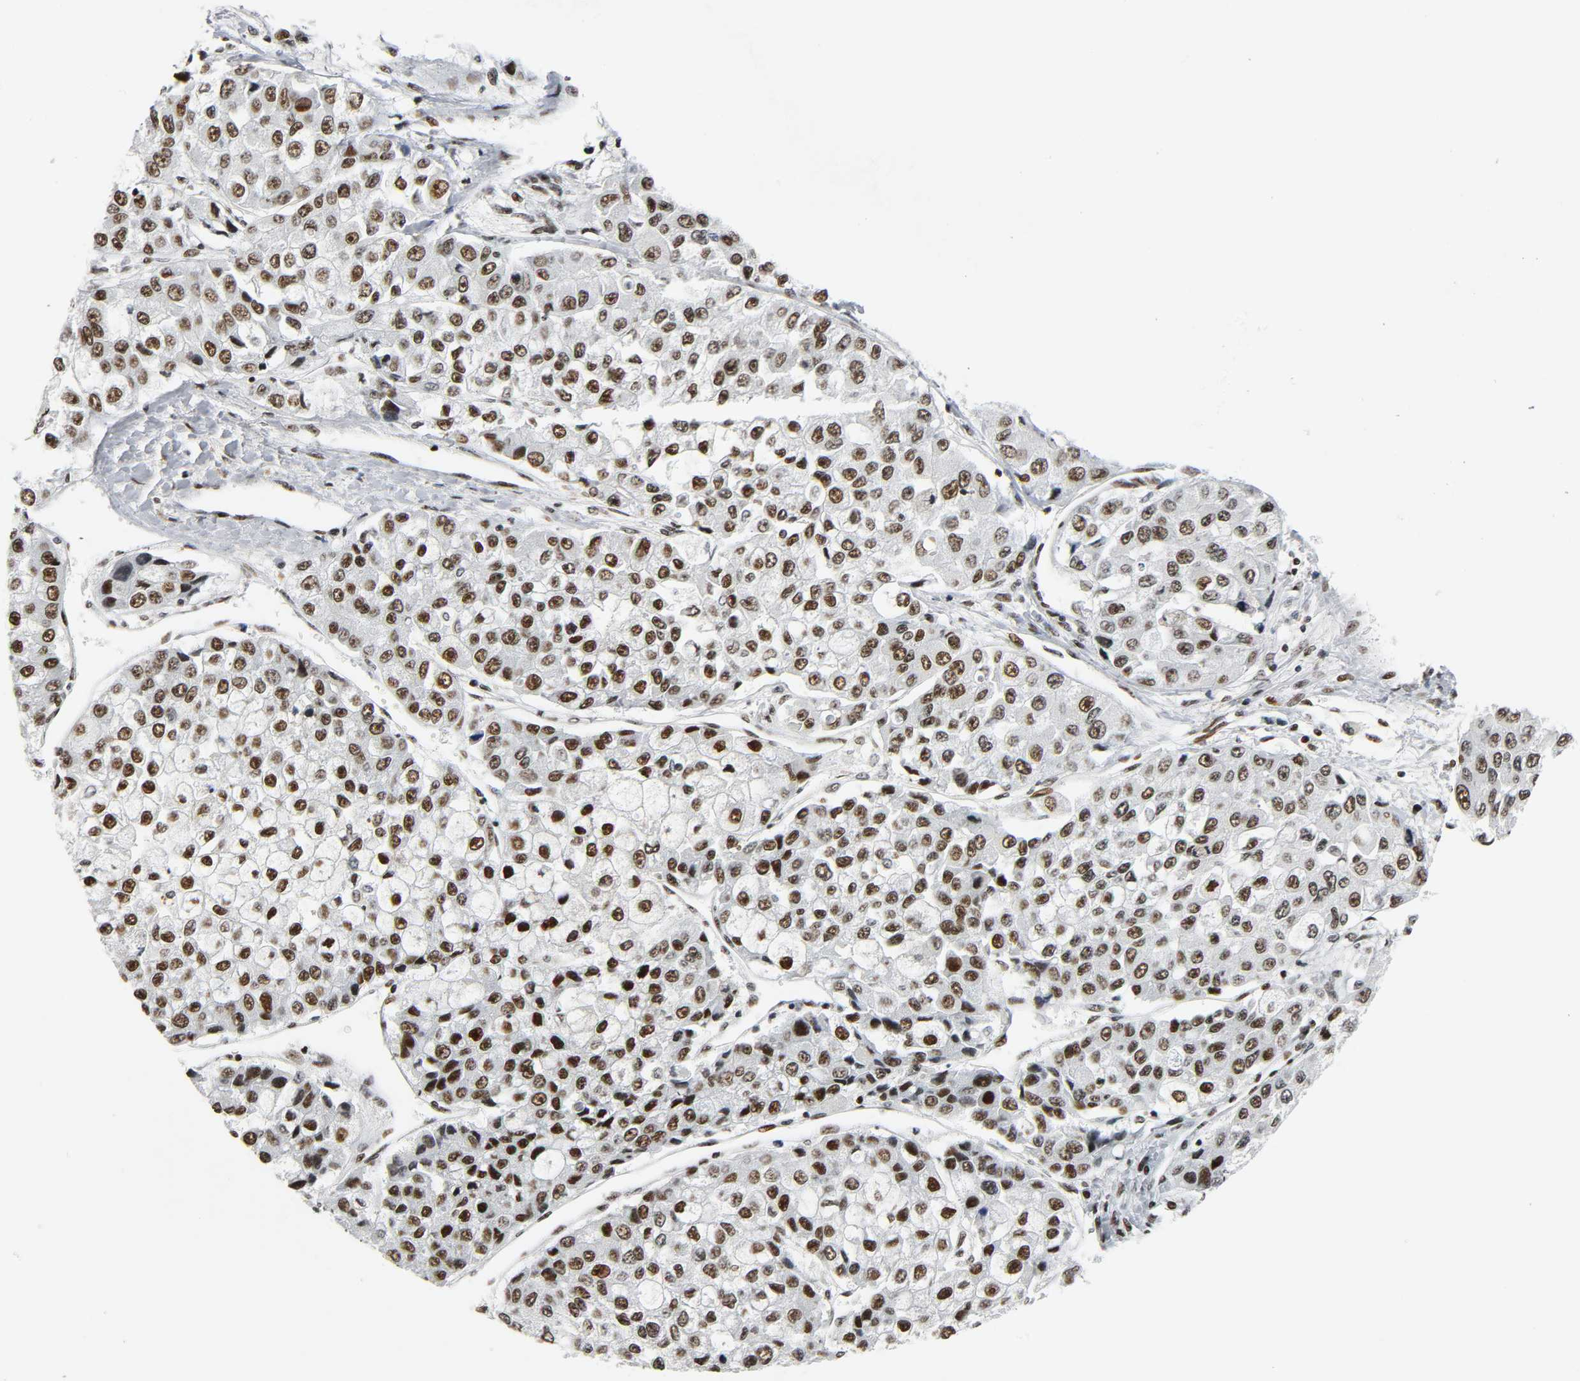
{"staining": {"intensity": "strong", "quantity": ">75%", "location": "nuclear"}, "tissue": "liver cancer", "cell_type": "Tumor cells", "image_type": "cancer", "snomed": [{"axis": "morphology", "description": "Carcinoma, Hepatocellular, NOS"}, {"axis": "topography", "description": "Liver"}], "caption": "A high amount of strong nuclear expression is identified in about >75% of tumor cells in liver cancer (hepatocellular carcinoma) tissue.", "gene": "CDK9", "patient": {"sex": "female", "age": 66}}